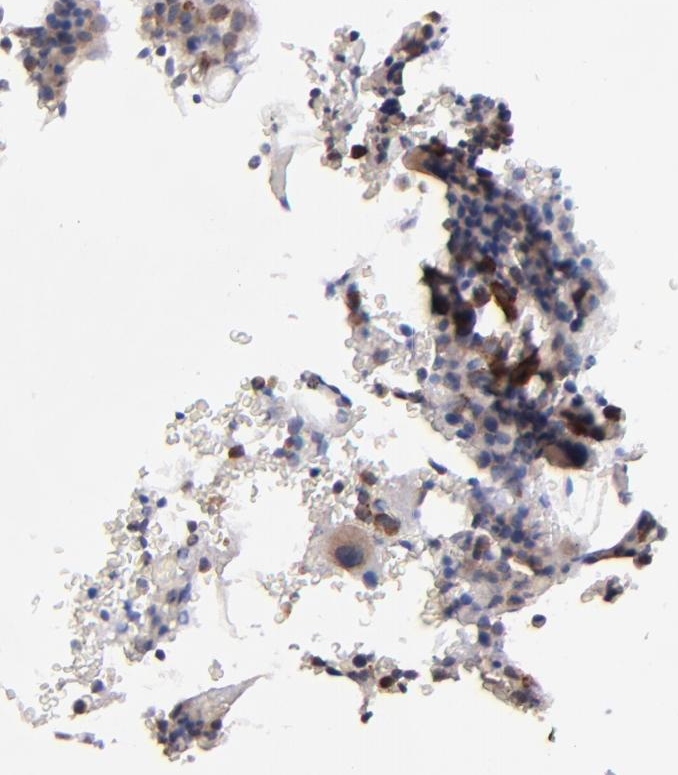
{"staining": {"intensity": "moderate", "quantity": "25%-75%", "location": "cytoplasmic/membranous"}, "tissue": "bone marrow", "cell_type": "Hematopoietic cells", "image_type": "normal", "snomed": [{"axis": "morphology", "description": "Normal tissue, NOS"}, {"axis": "topography", "description": "Bone marrow"}], "caption": "Protein analysis of normal bone marrow demonstrates moderate cytoplasmic/membranous expression in about 25%-75% of hematopoietic cells.", "gene": "ZFYVE1", "patient": {"sex": "male", "age": 82}}